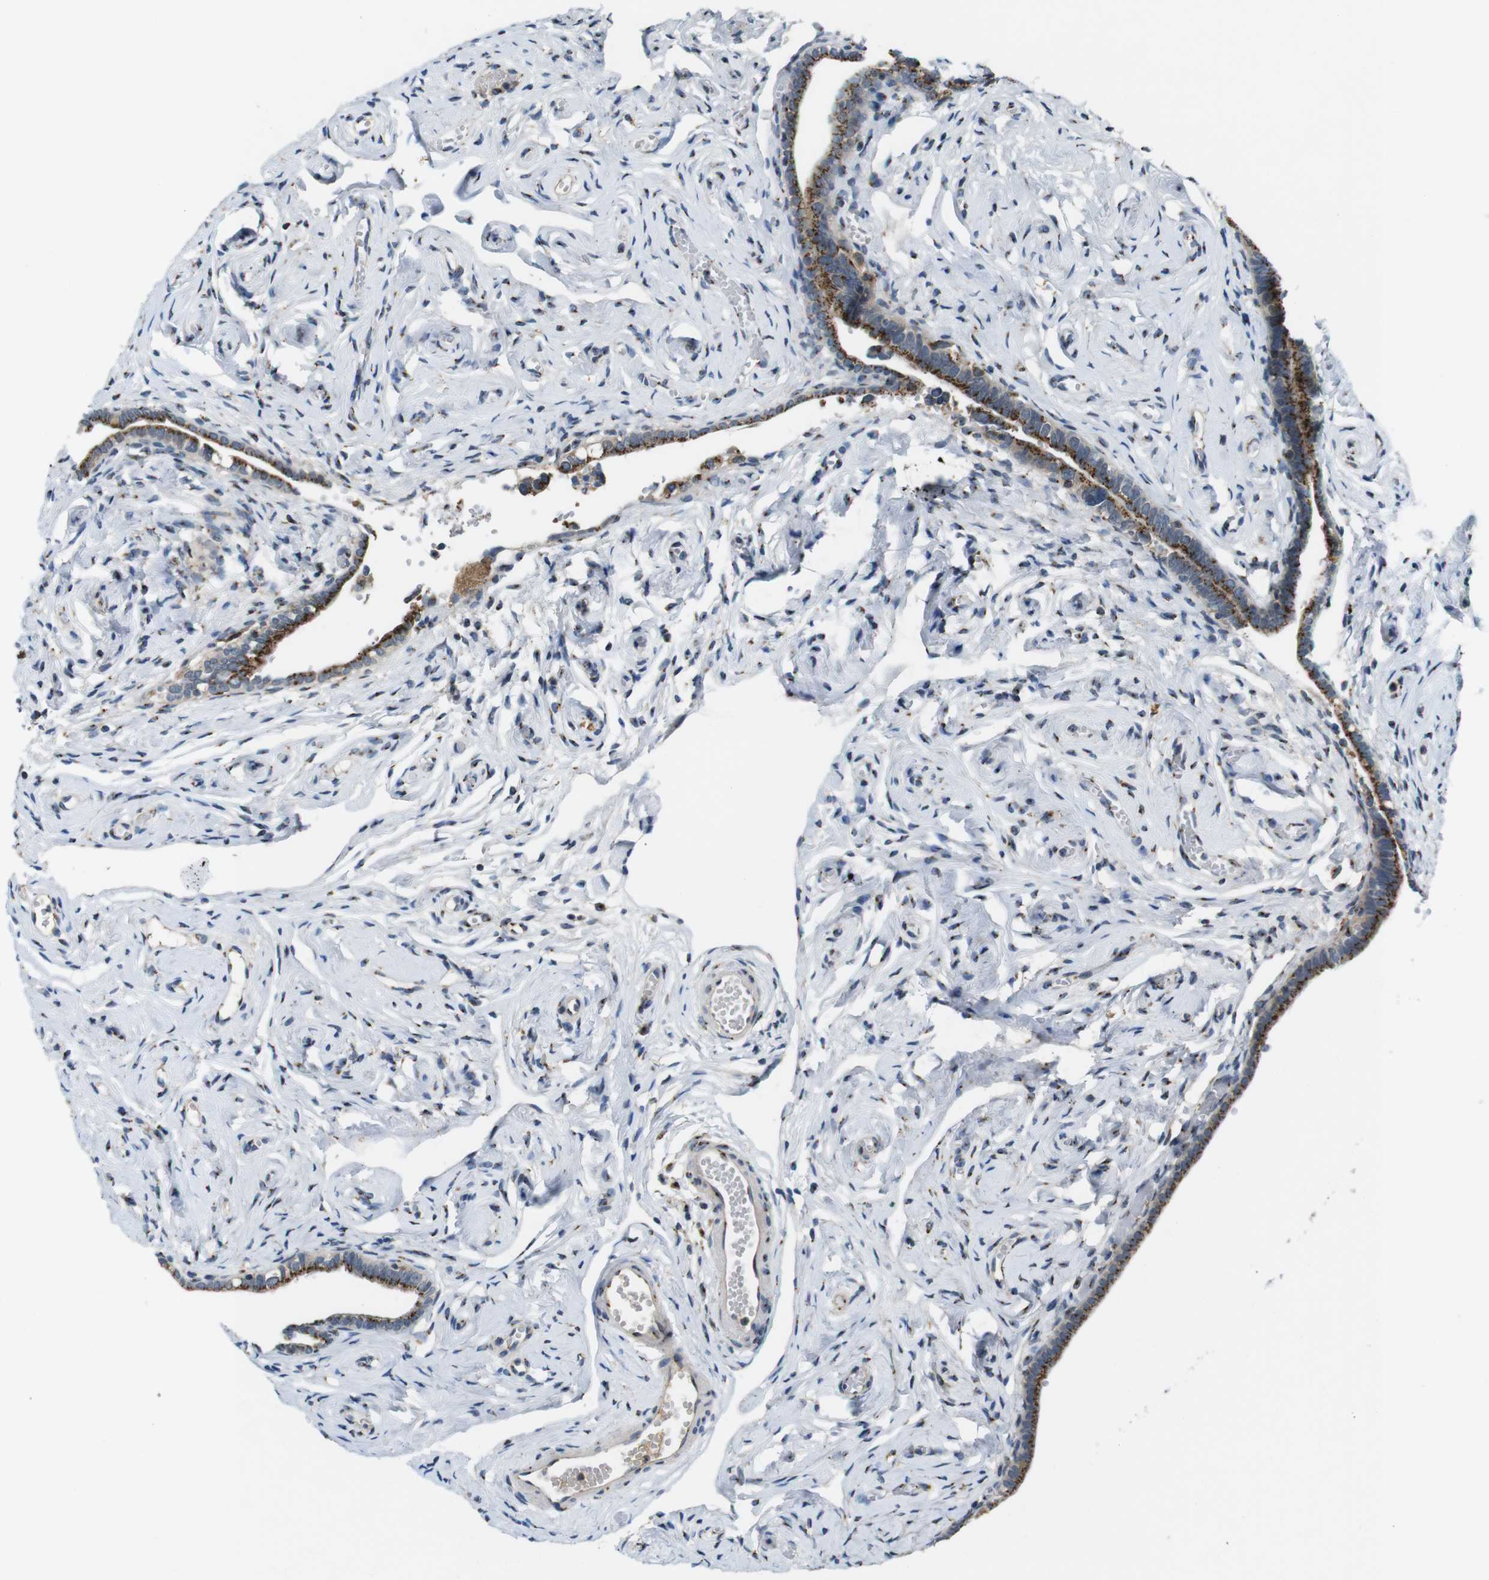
{"staining": {"intensity": "strong", "quantity": ">75%", "location": "cytoplasmic/membranous"}, "tissue": "fallopian tube", "cell_type": "Glandular cells", "image_type": "normal", "snomed": [{"axis": "morphology", "description": "Normal tissue, NOS"}, {"axis": "topography", "description": "Fallopian tube"}], "caption": "Fallopian tube stained with DAB (3,3'-diaminobenzidine) immunohistochemistry (IHC) exhibits high levels of strong cytoplasmic/membranous expression in approximately >75% of glandular cells. (DAB (3,3'-diaminobenzidine) IHC, brown staining for protein, blue staining for nuclei).", "gene": "ZFPL1", "patient": {"sex": "female", "age": 71}}